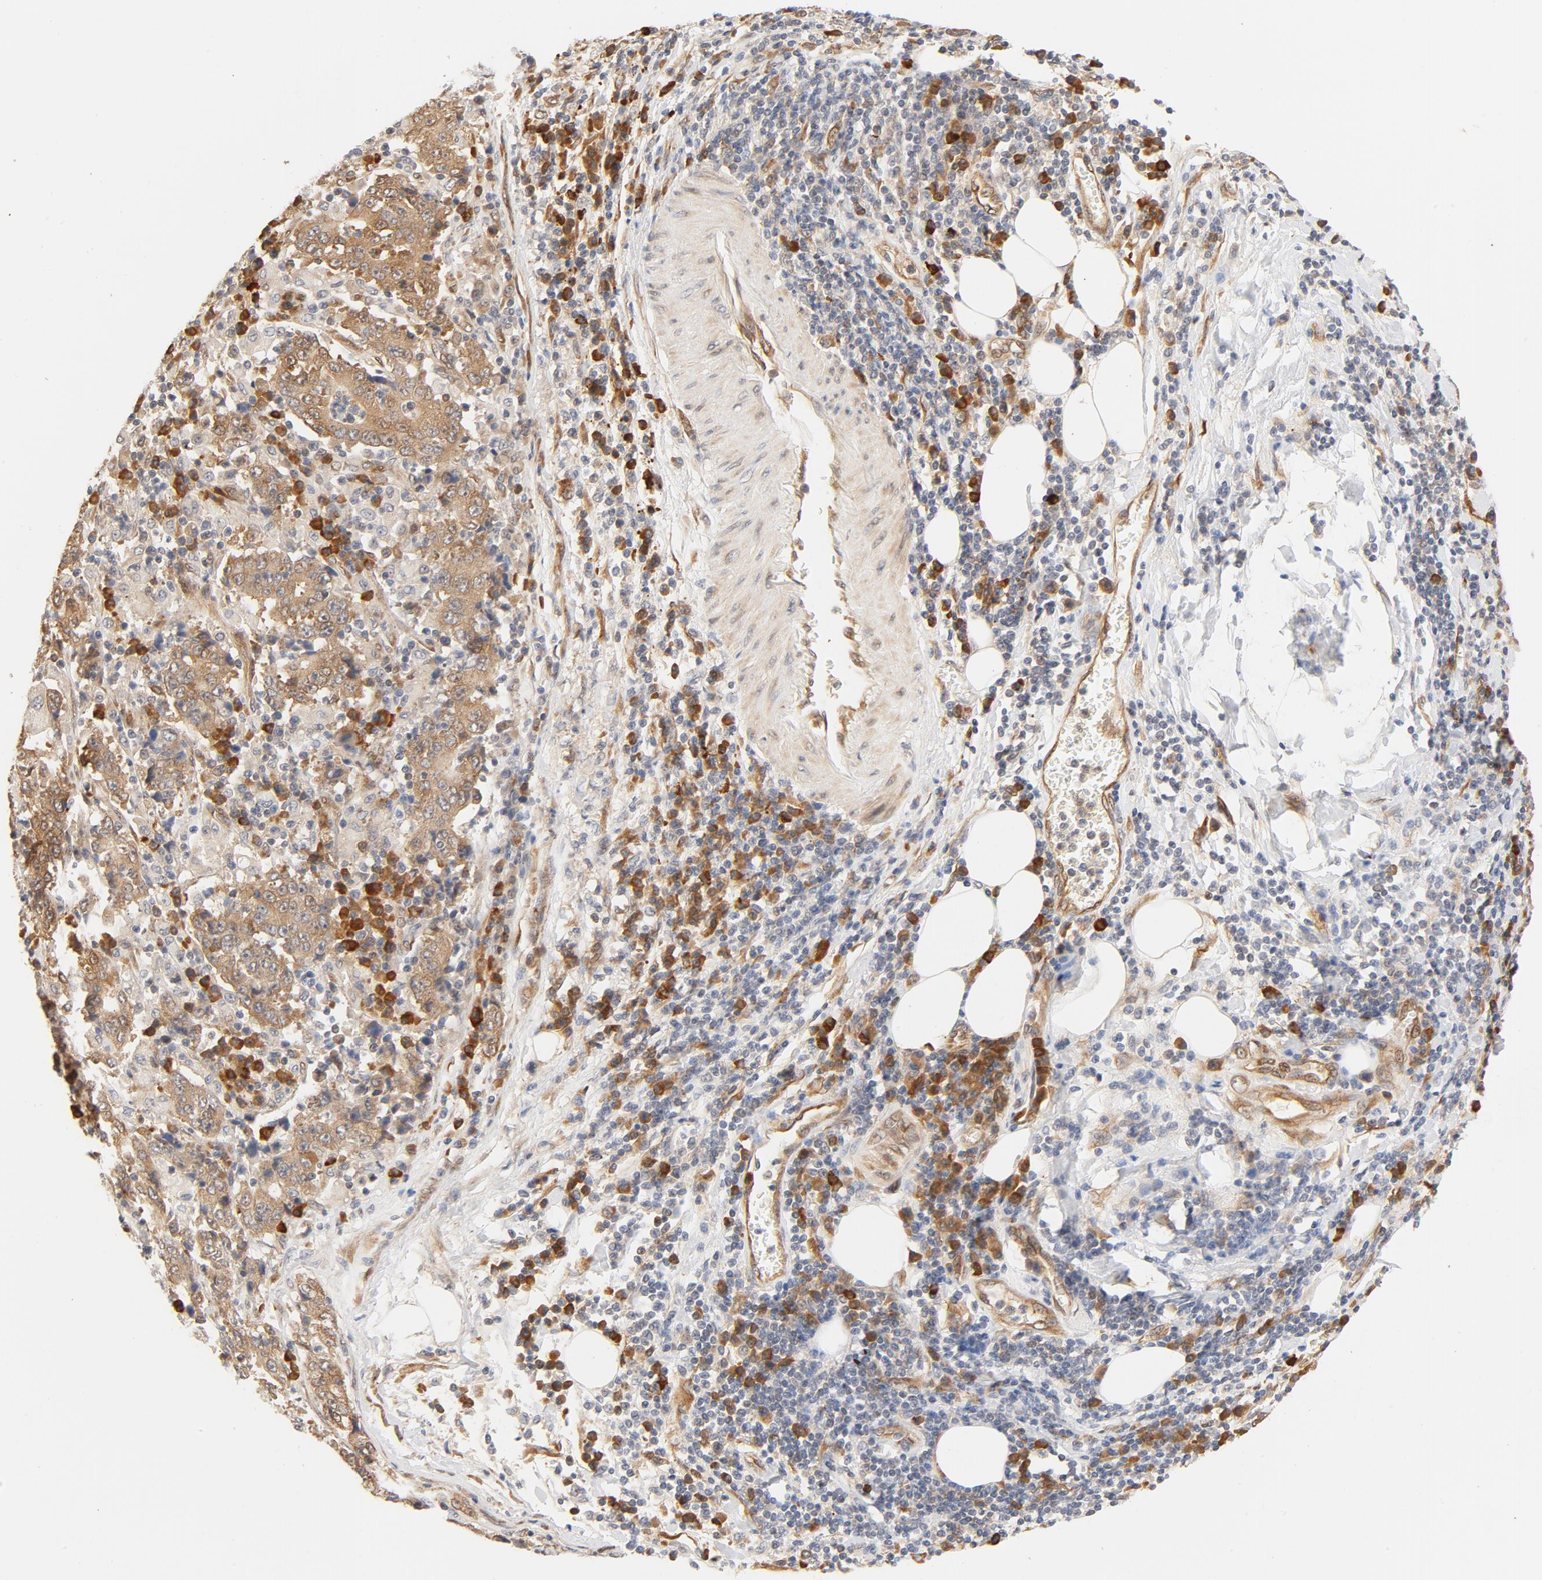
{"staining": {"intensity": "moderate", "quantity": ">75%", "location": "cytoplasmic/membranous"}, "tissue": "stomach cancer", "cell_type": "Tumor cells", "image_type": "cancer", "snomed": [{"axis": "morphology", "description": "Normal tissue, NOS"}, {"axis": "morphology", "description": "Adenocarcinoma, NOS"}, {"axis": "topography", "description": "Stomach, upper"}, {"axis": "topography", "description": "Stomach"}], "caption": "Immunohistochemical staining of stomach cancer (adenocarcinoma) demonstrates moderate cytoplasmic/membranous protein staining in approximately >75% of tumor cells. Nuclei are stained in blue.", "gene": "EIF4E", "patient": {"sex": "male", "age": 59}}